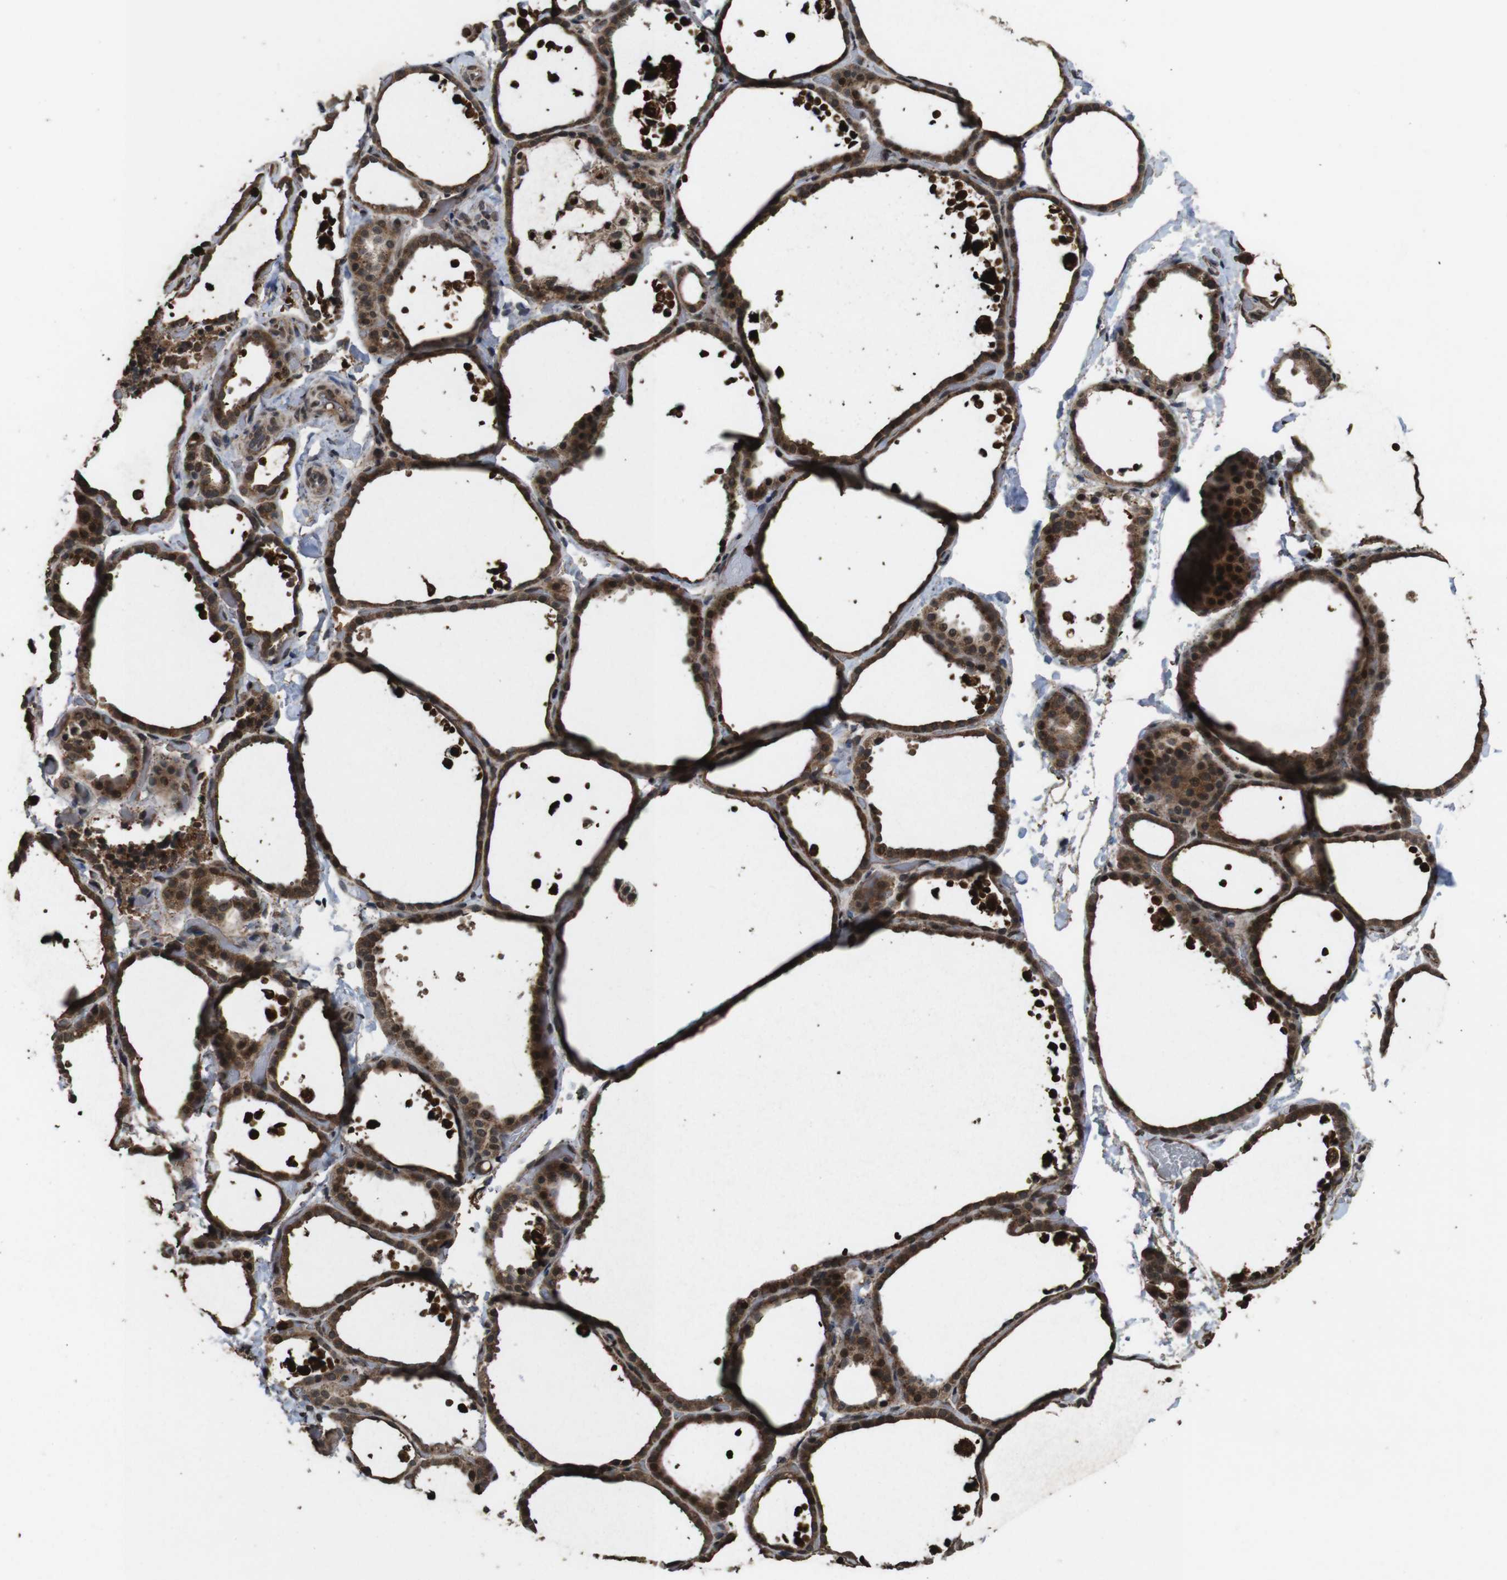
{"staining": {"intensity": "strong", "quantity": ">75%", "location": "cytoplasmic/membranous,nuclear"}, "tissue": "thyroid gland", "cell_type": "Glandular cells", "image_type": "normal", "snomed": [{"axis": "morphology", "description": "Normal tissue, NOS"}, {"axis": "topography", "description": "Thyroid gland"}], "caption": "Brown immunohistochemical staining in benign human thyroid gland demonstrates strong cytoplasmic/membranous,nuclear expression in about >75% of glandular cells.", "gene": "RRAS2", "patient": {"sex": "female", "age": 44}}